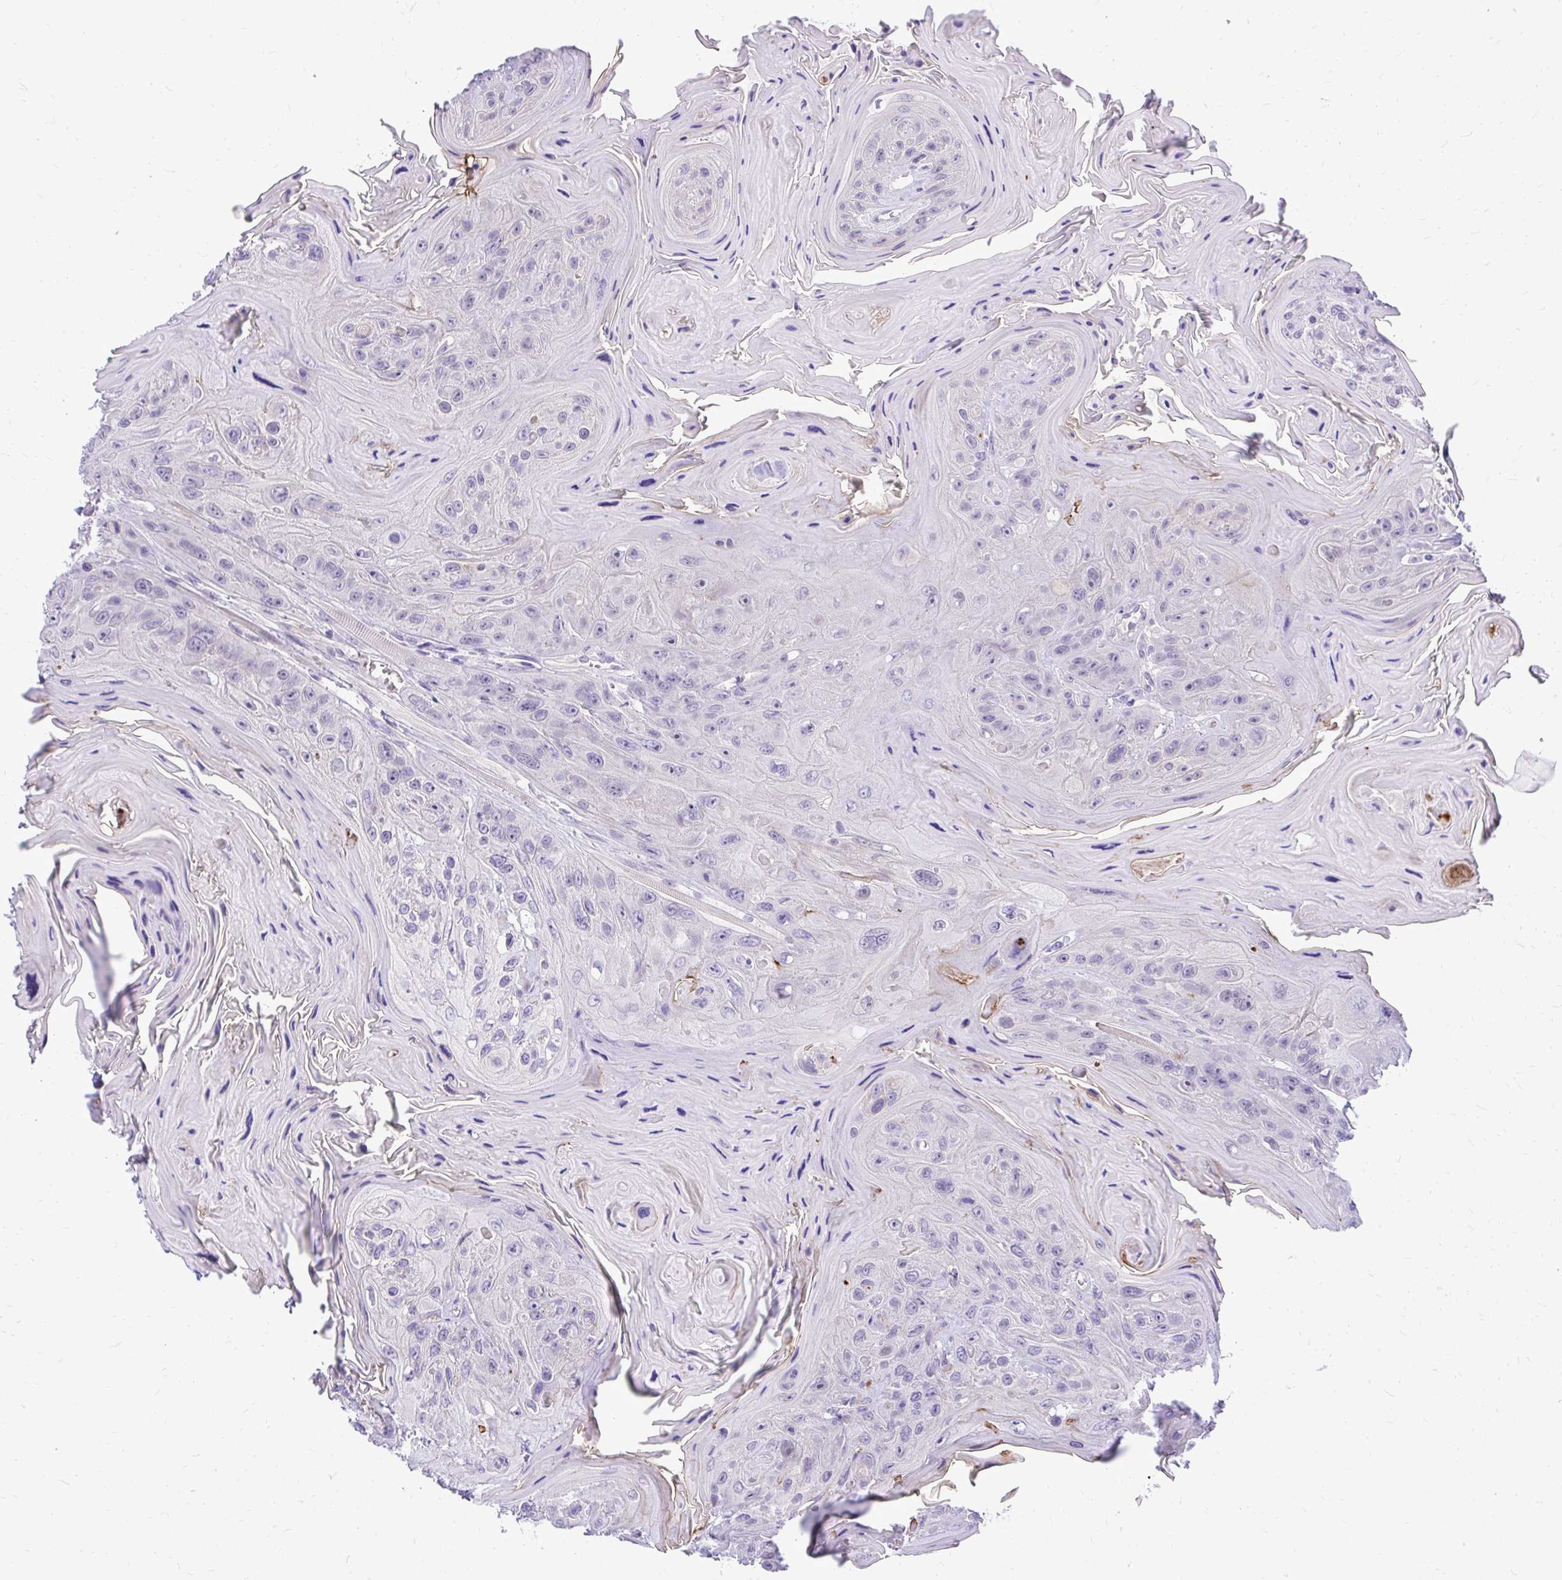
{"staining": {"intensity": "negative", "quantity": "none", "location": "none"}, "tissue": "head and neck cancer", "cell_type": "Tumor cells", "image_type": "cancer", "snomed": [{"axis": "morphology", "description": "Squamous cell carcinoma, NOS"}, {"axis": "topography", "description": "Head-Neck"}], "caption": "DAB immunohistochemical staining of head and neck cancer shows no significant staining in tumor cells.", "gene": "ZSWIM9", "patient": {"sex": "female", "age": 59}}